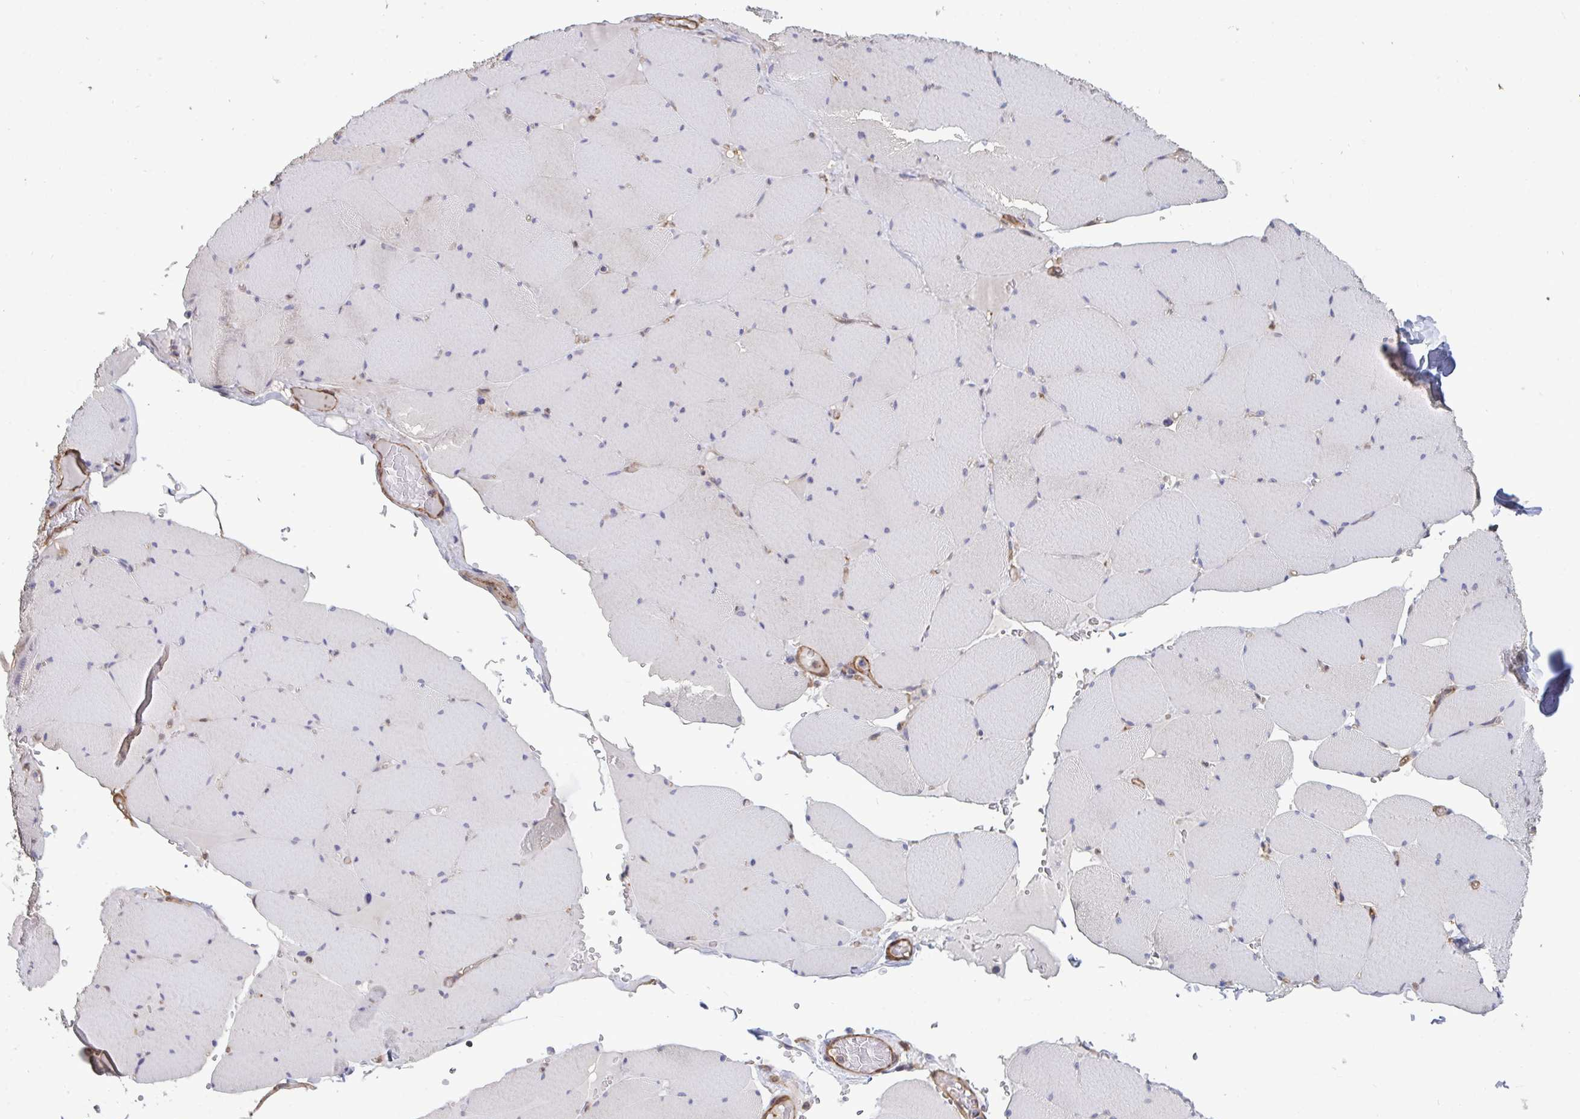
{"staining": {"intensity": "negative", "quantity": "none", "location": "none"}, "tissue": "skeletal muscle", "cell_type": "Myocytes", "image_type": "normal", "snomed": [{"axis": "morphology", "description": "Normal tissue, NOS"}, {"axis": "topography", "description": "Skeletal muscle"}, {"axis": "topography", "description": "Head-Neck"}], "caption": "The image demonstrates no significant staining in myocytes of skeletal muscle. Brightfield microscopy of immunohistochemistry stained with DAB (3,3'-diaminobenzidine) (brown) and hematoxylin (blue), captured at high magnification.", "gene": "ISCU", "patient": {"sex": "male", "age": 66}}